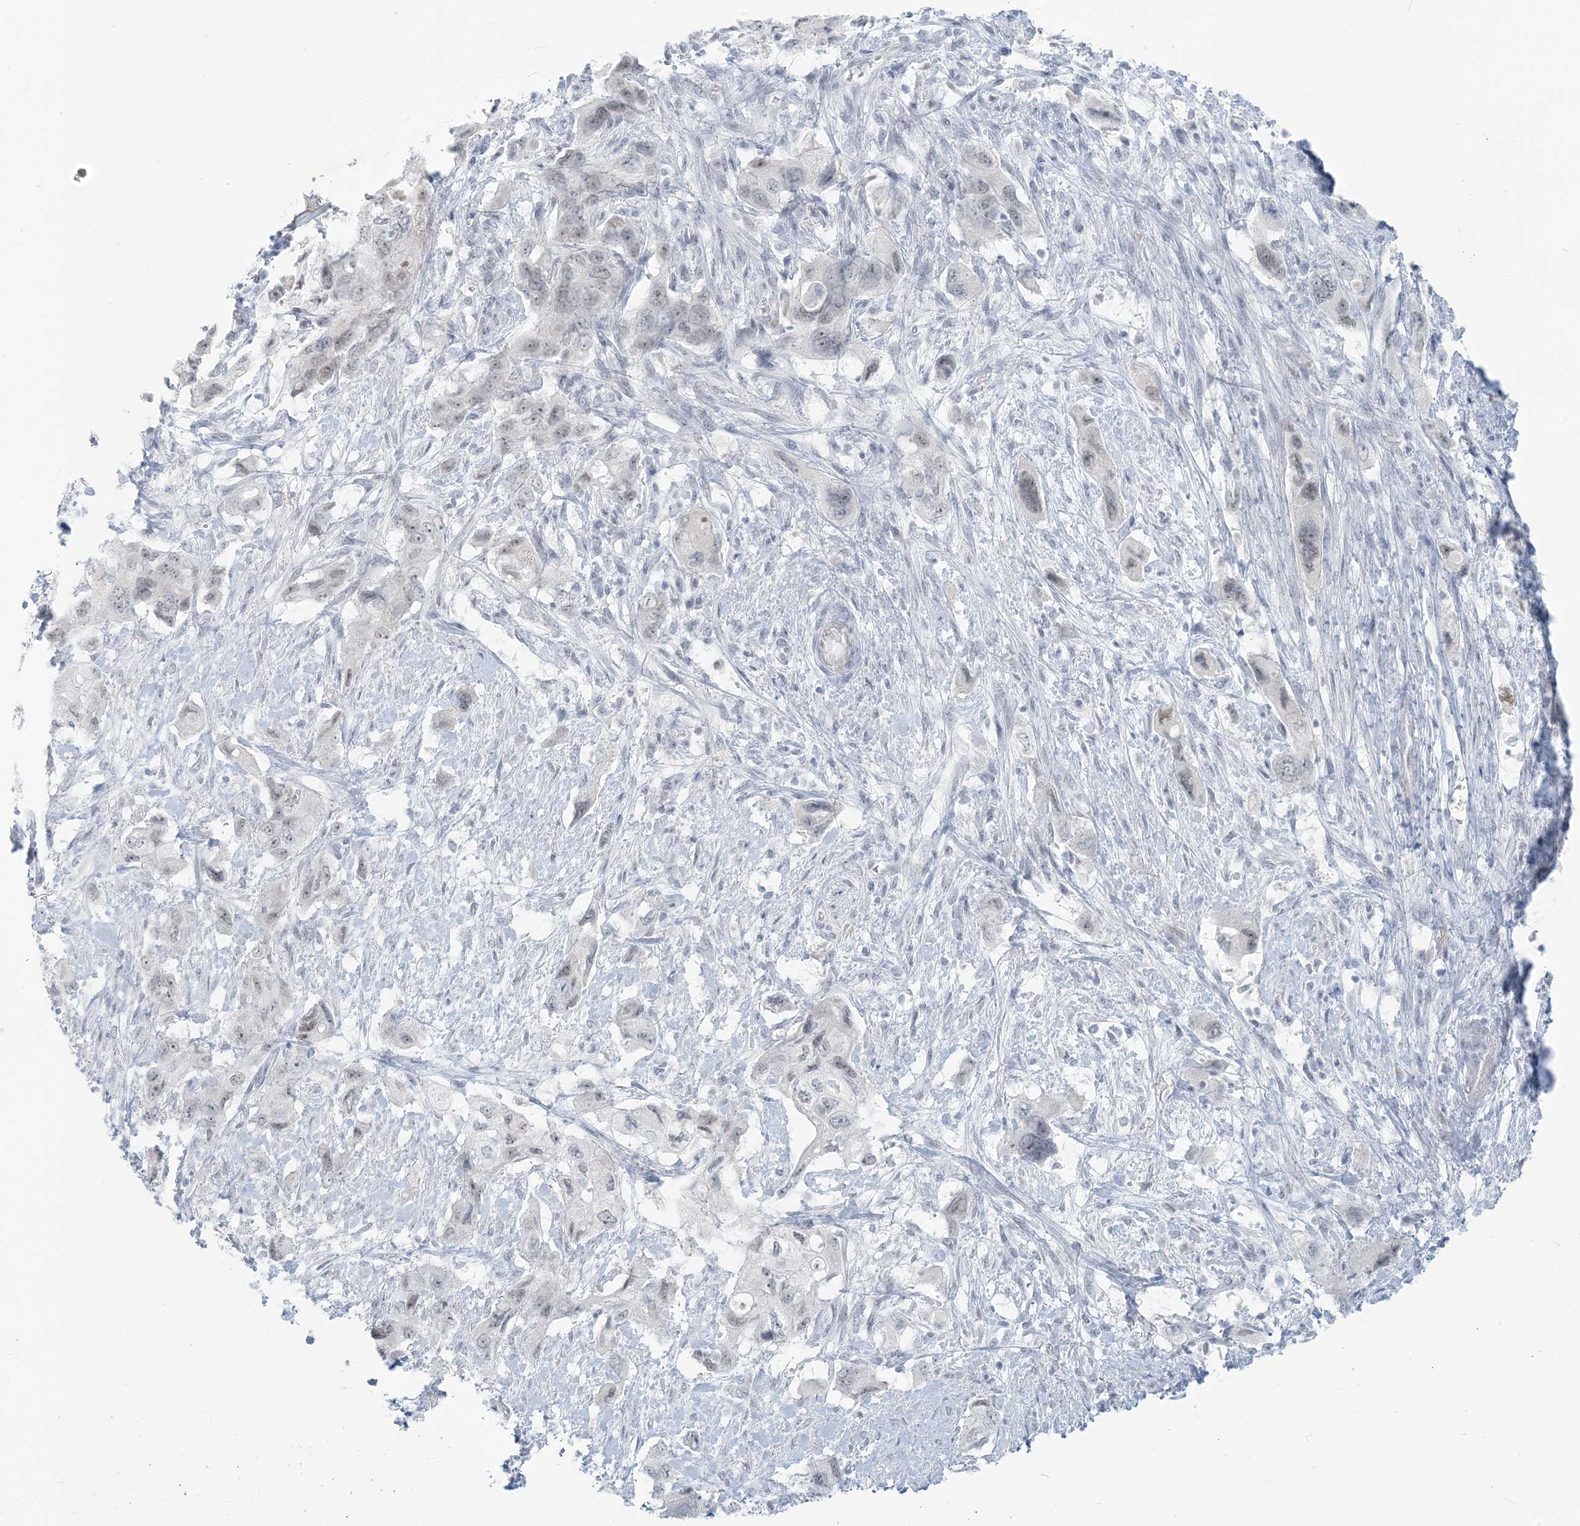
{"staining": {"intensity": "weak", "quantity": "<25%", "location": "nuclear"}, "tissue": "pancreatic cancer", "cell_type": "Tumor cells", "image_type": "cancer", "snomed": [{"axis": "morphology", "description": "Adenocarcinoma, NOS"}, {"axis": "topography", "description": "Pancreas"}], "caption": "This is an IHC histopathology image of pancreatic adenocarcinoma. There is no staining in tumor cells.", "gene": "SCML1", "patient": {"sex": "female", "age": 73}}